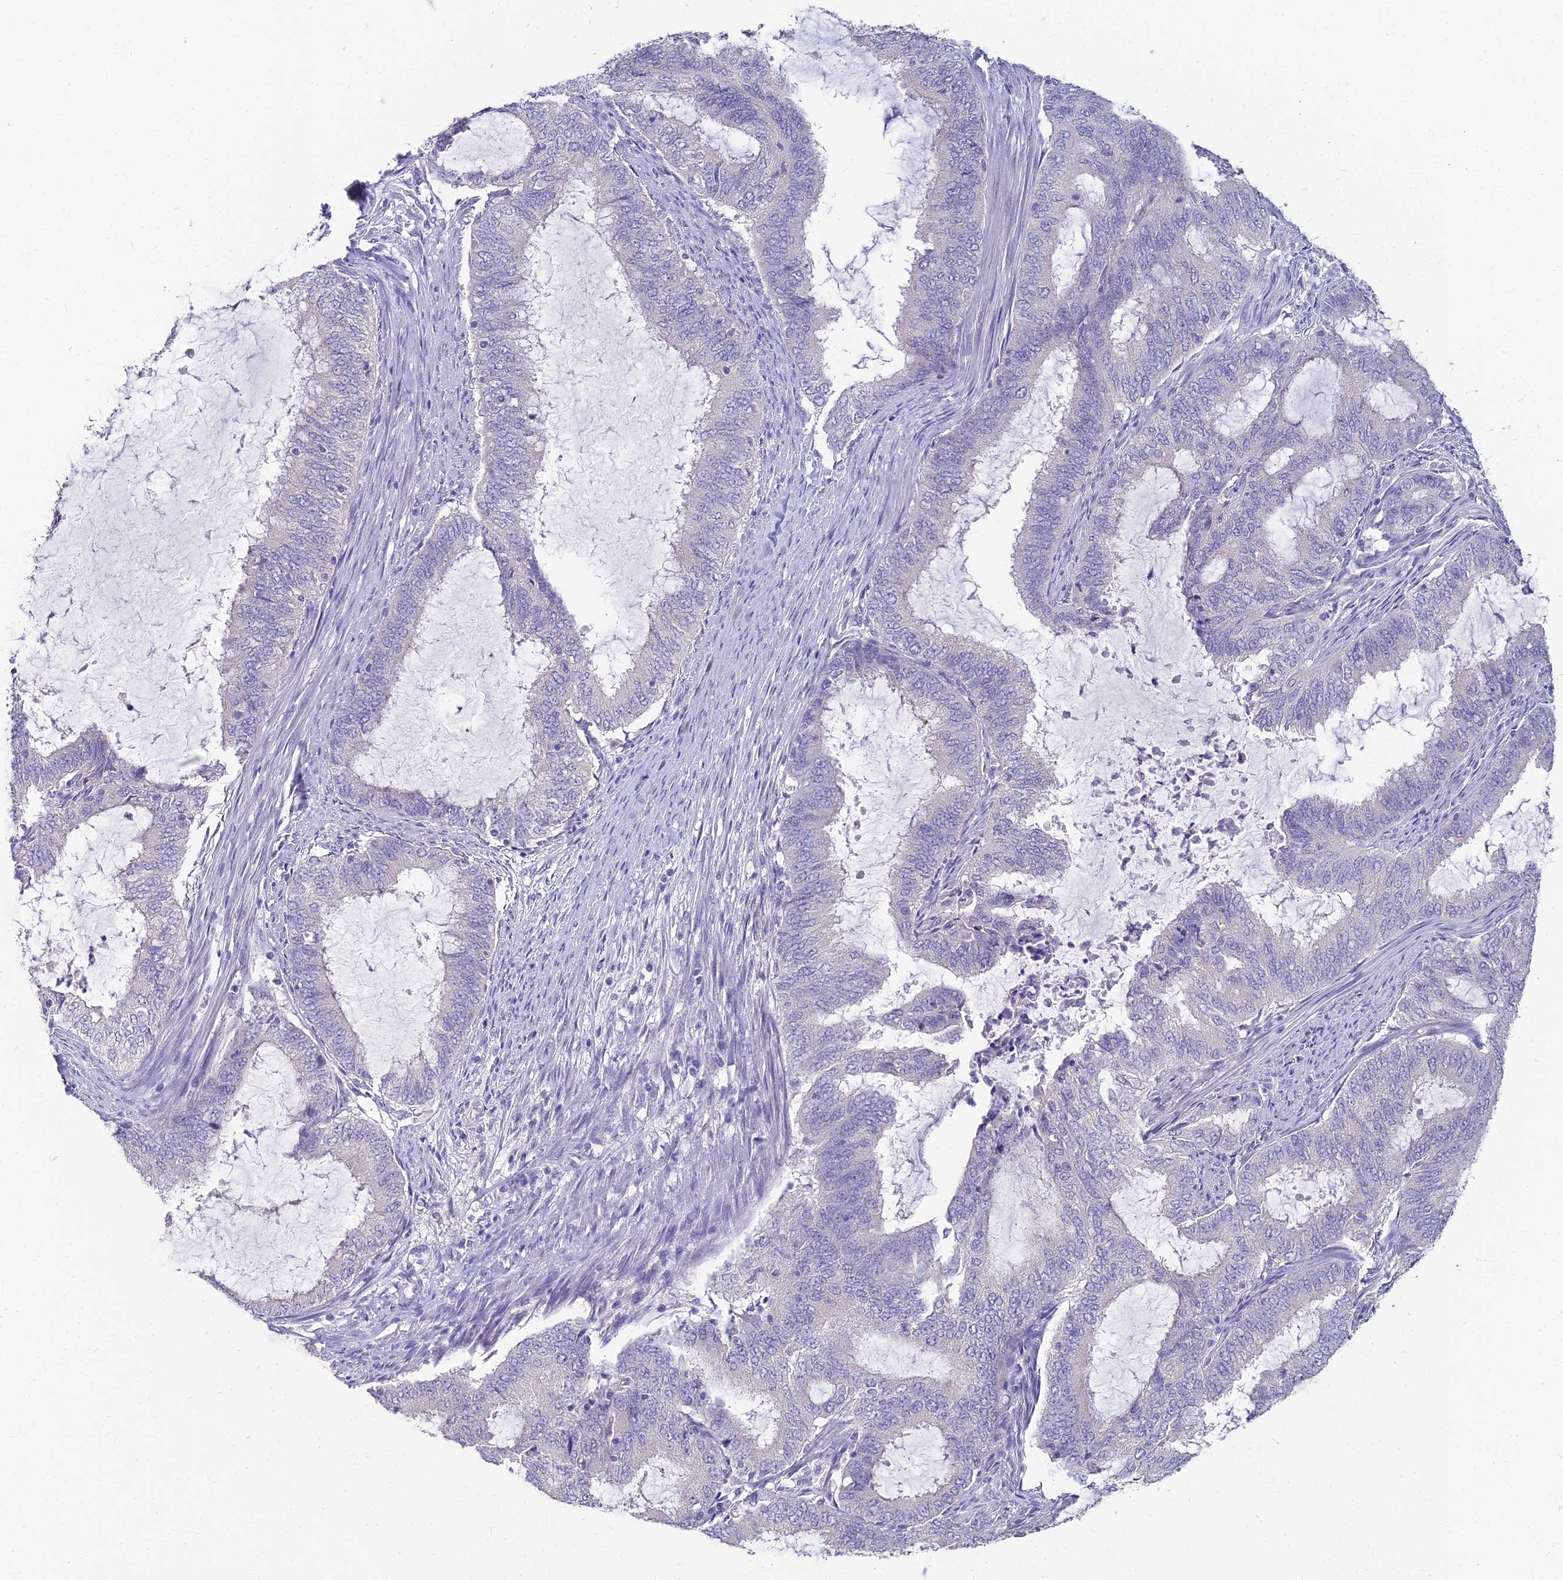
{"staining": {"intensity": "negative", "quantity": "none", "location": "none"}, "tissue": "endometrial cancer", "cell_type": "Tumor cells", "image_type": "cancer", "snomed": [{"axis": "morphology", "description": "Adenocarcinoma, NOS"}, {"axis": "topography", "description": "Endometrium"}], "caption": "Image shows no significant protein positivity in tumor cells of adenocarcinoma (endometrial).", "gene": "NPY", "patient": {"sex": "female", "age": 51}}